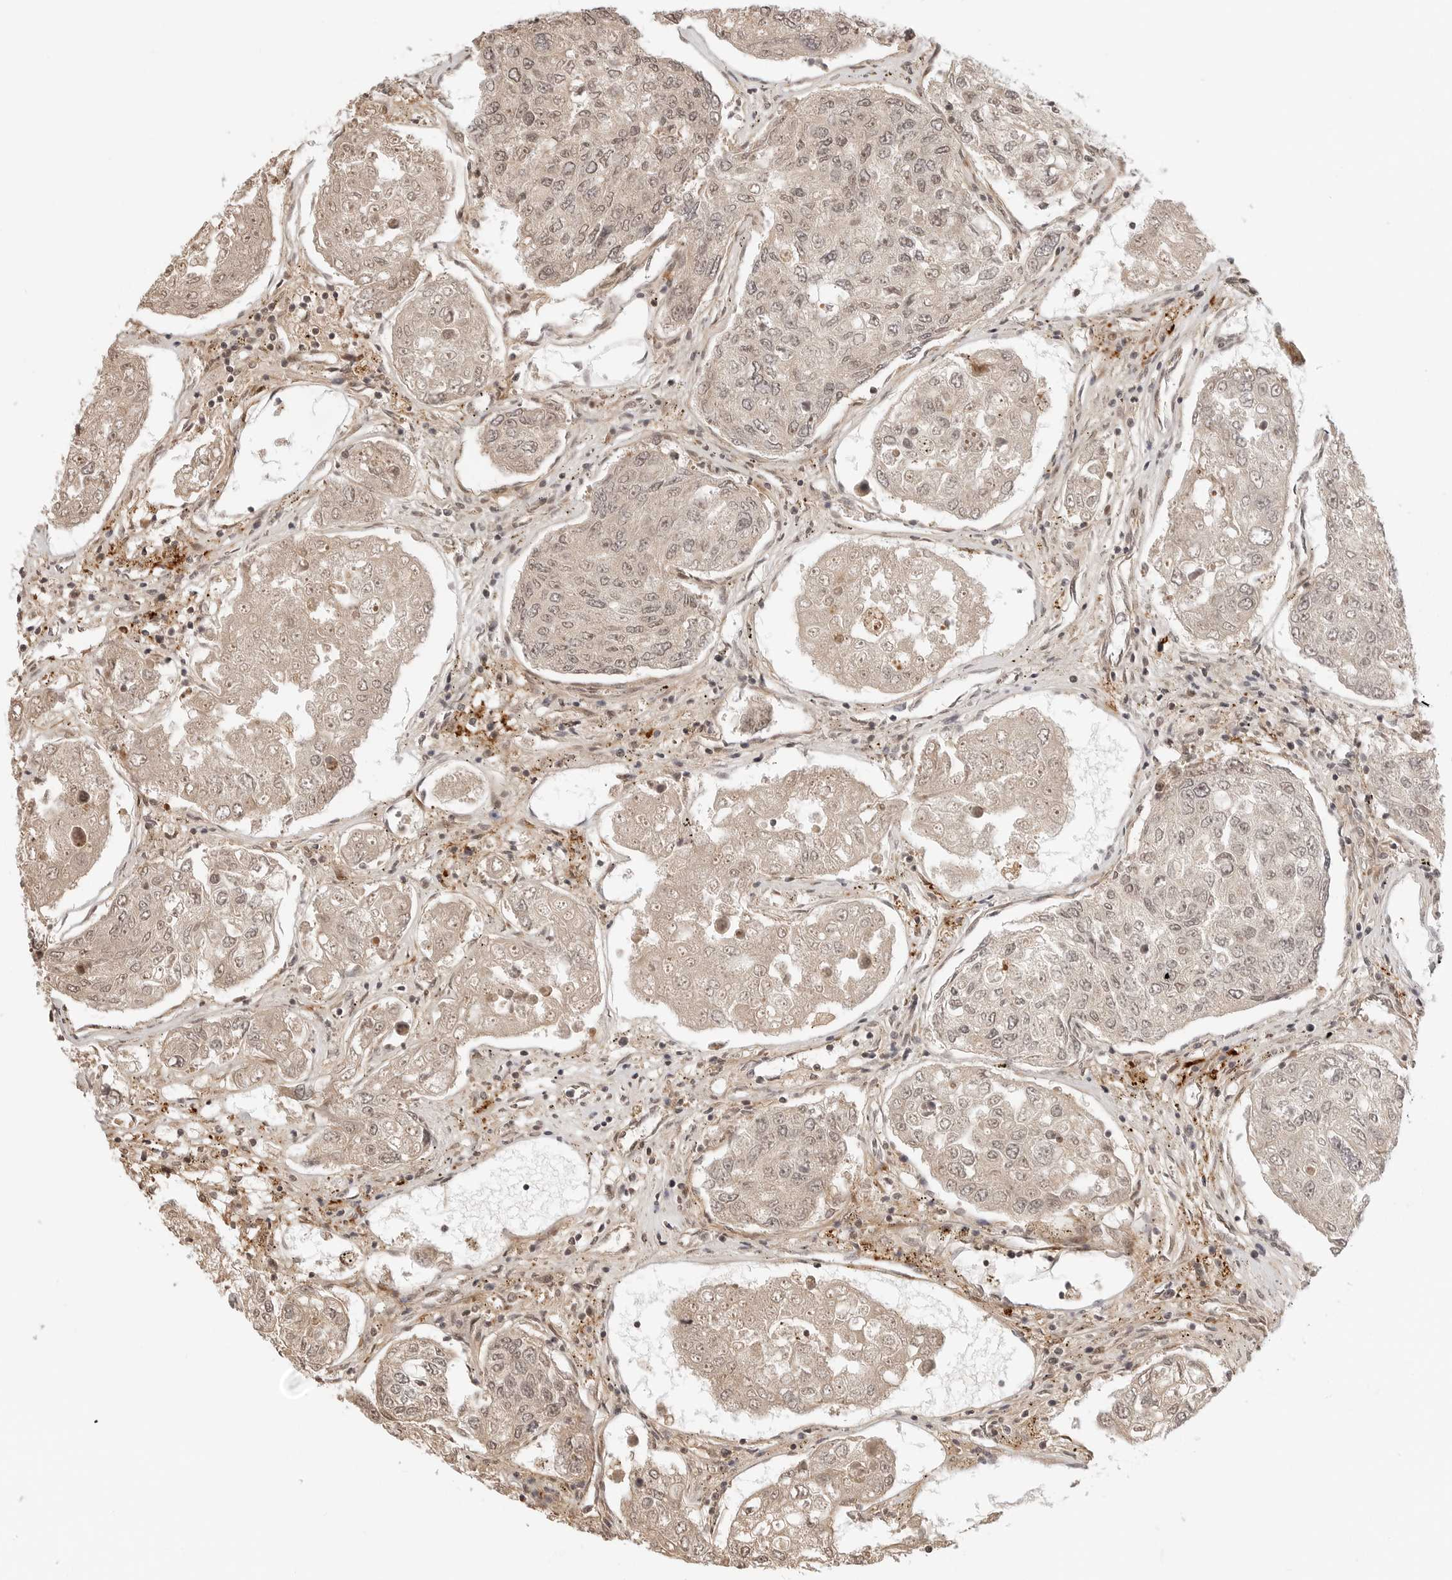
{"staining": {"intensity": "weak", "quantity": ">75%", "location": "nuclear"}, "tissue": "urothelial cancer", "cell_type": "Tumor cells", "image_type": "cancer", "snomed": [{"axis": "morphology", "description": "Urothelial carcinoma, High grade"}, {"axis": "topography", "description": "Lymph node"}, {"axis": "topography", "description": "Urinary bladder"}], "caption": "Immunohistochemical staining of human high-grade urothelial carcinoma shows weak nuclear protein expression in about >75% of tumor cells.", "gene": "GEM", "patient": {"sex": "male", "age": 51}}